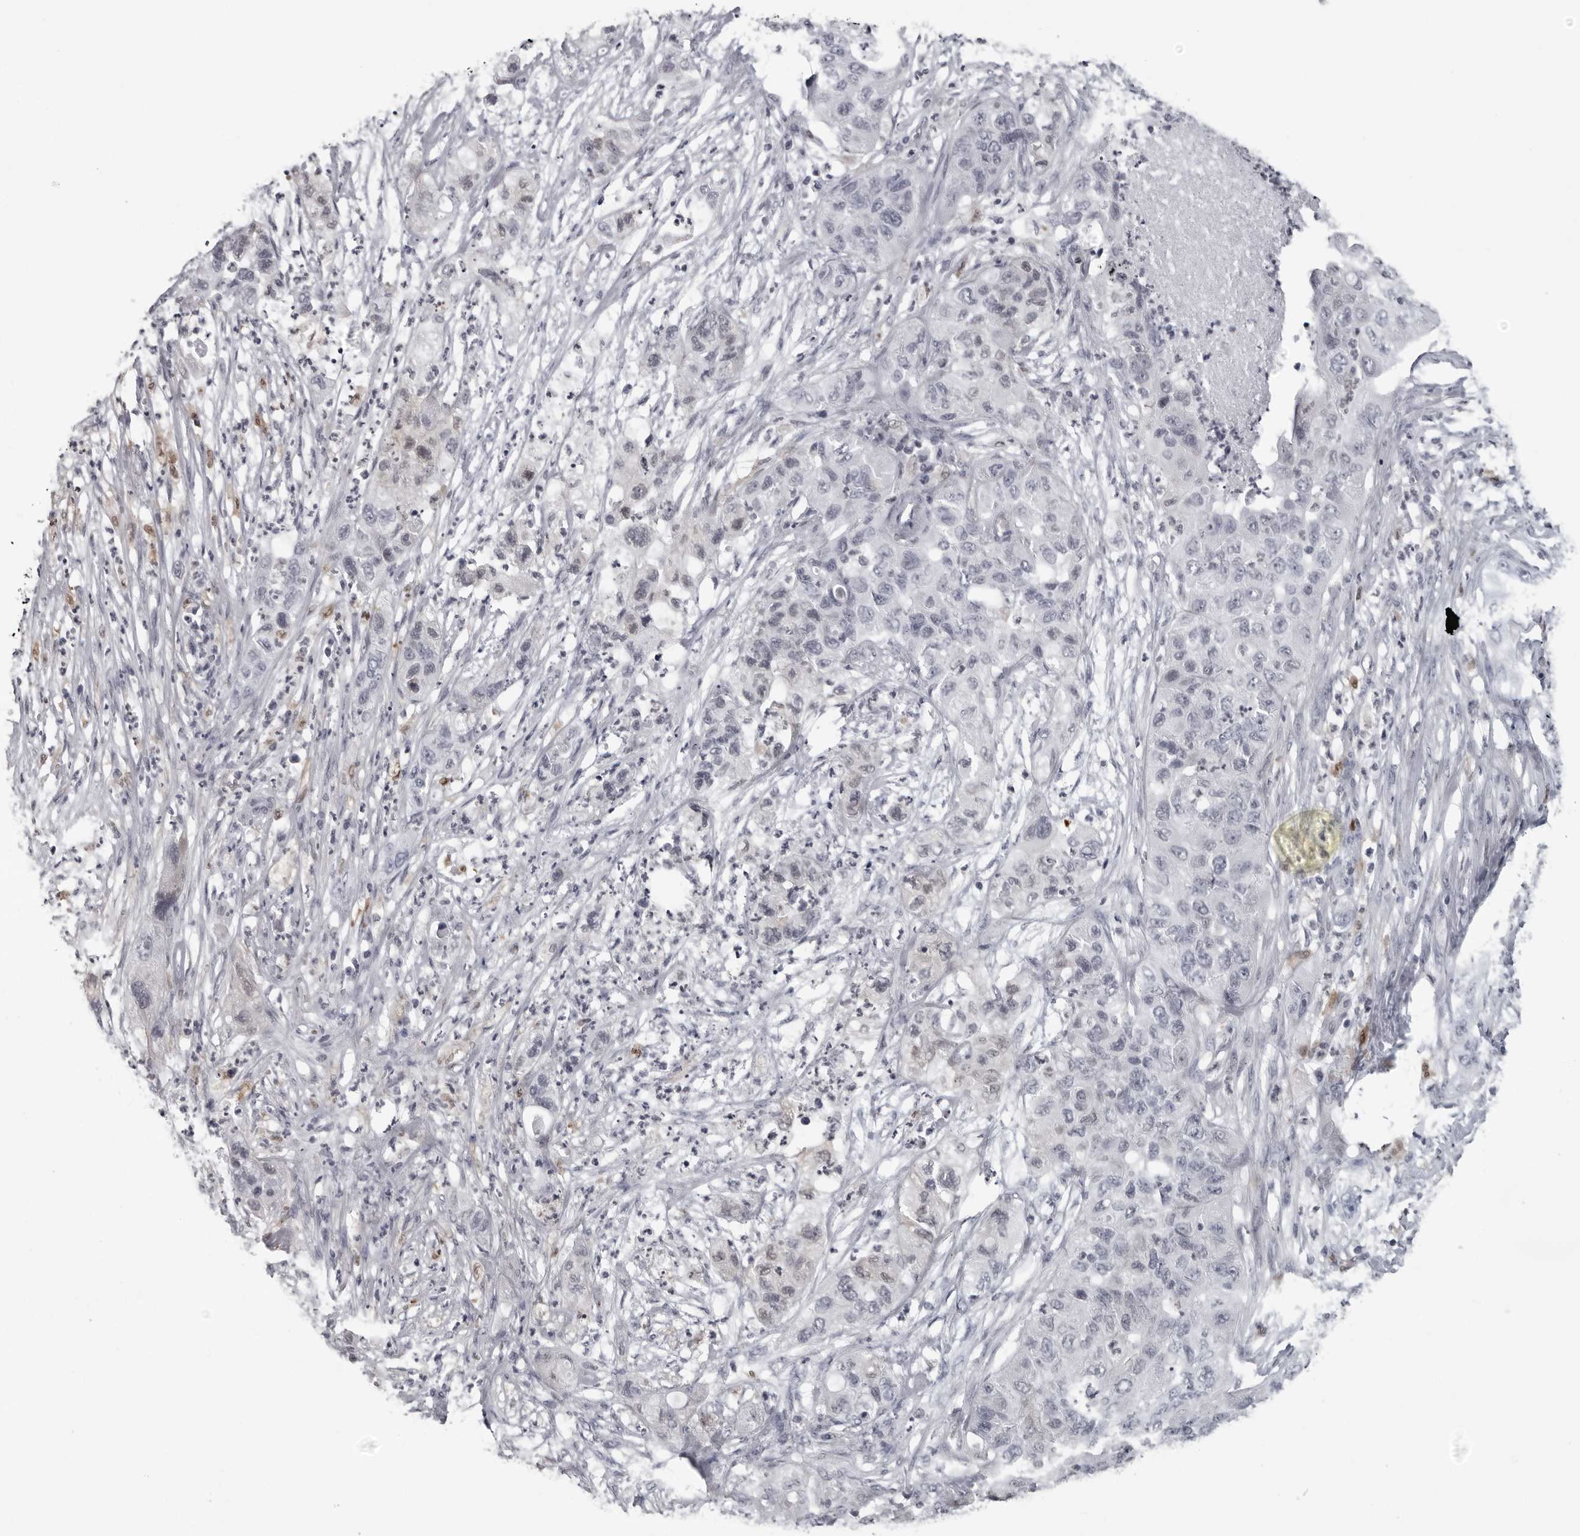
{"staining": {"intensity": "negative", "quantity": "none", "location": "none"}, "tissue": "pancreatic cancer", "cell_type": "Tumor cells", "image_type": "cancer", "snomed": [{"axis": "morphology", "description": "Adenocarcinoma, NOS"}, {"axis": "topography", "description": "Pancreas"}], "caption": "The image shows no staining of tumor cells in pancreatic cancer (adenocarcinoma).", "gene": "LZIC", "patient": {"sex": "female", "age": 78}}